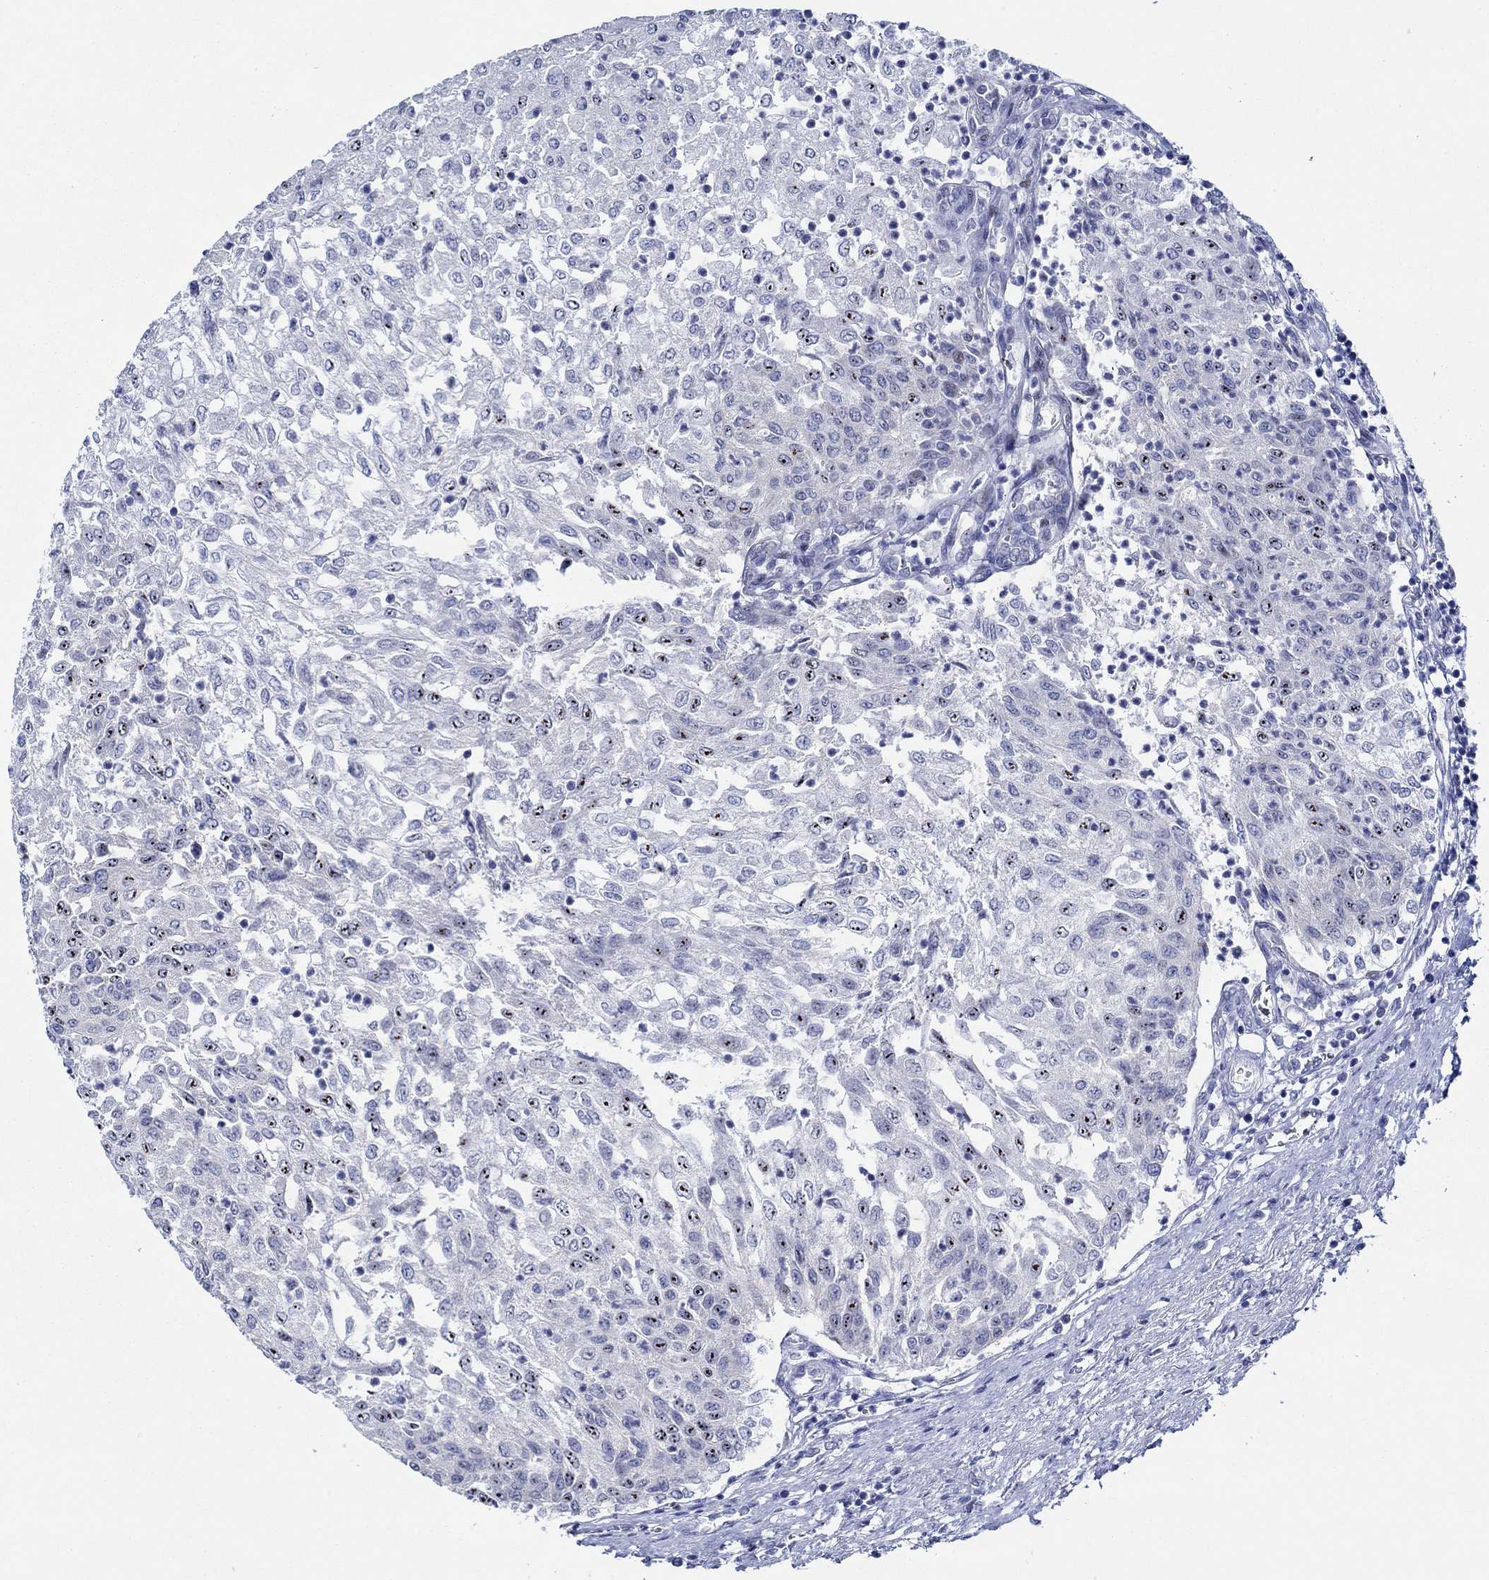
{"staining": {"intensity": "negative", "quantity": "none", "location": "none"}, "tissue": "urothelial cancer", "cell_type": "Tumor cells", "image_type": "cancer", "snomed": [{"axis": "morphology", "description": "Urothelial carcinoma, Low grade"}, {"axis": "topography", "description": "Urinary bladder"}], "caption": "Tumor cells show no significant protein expression in low-grade urothelial carcinoma.", "gene": "SLC27A3", "patient": {"sex": "male", "age": 78}}